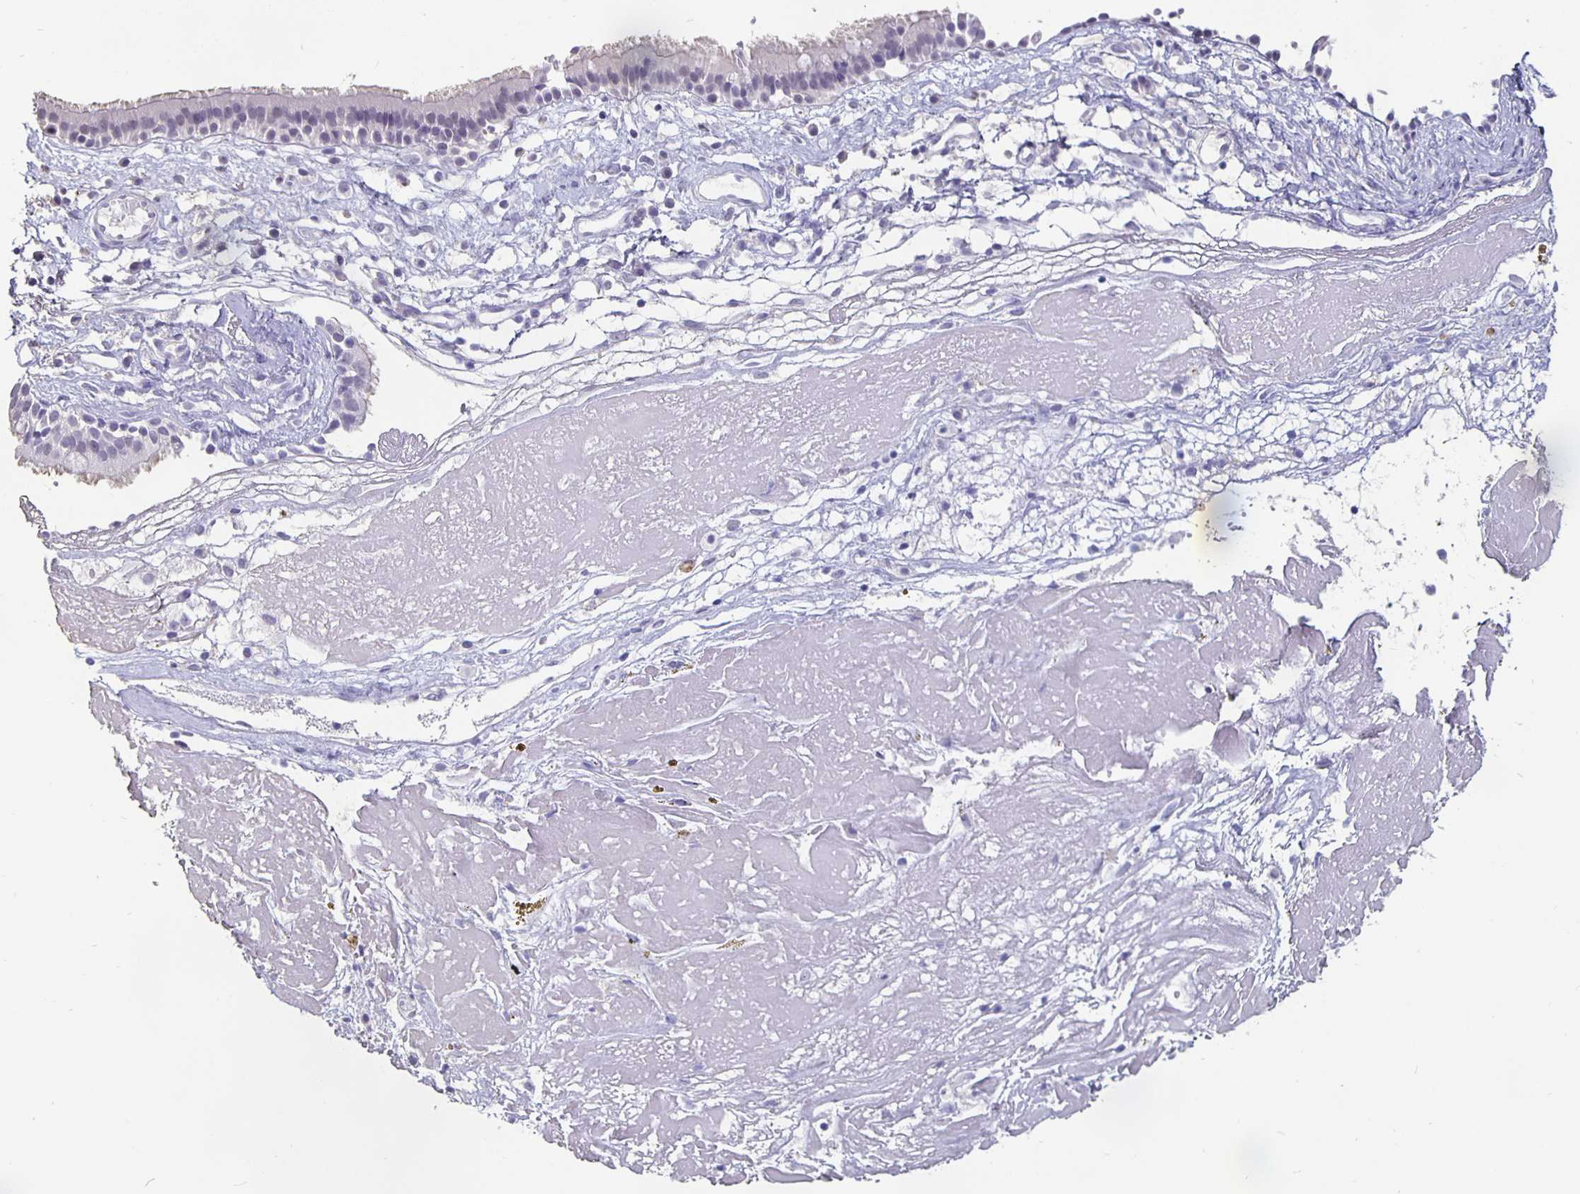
{"staining": {"intensity": "negative", "quantity": "none", "location": "none"}, "tissue": "nasopharynx", "cell_type": "Respiratory epithelial cells", "image_type": "normal", "snomed": [{"axis": "morphology", "description": "Normal tissue, NOS"}, {"axis": "topography", "description": "Nasopharynx"}], "caption": "Benign nasopharynx was stained to show a protein in brown. There is no significant positivity in respiratory epithelial cells. The staining was performed using DAB (3,3'-diaminobenzidine) to visualize the protein expression in brown, while the nuclei were stained in blue with hematoxylin (Magnification: 20x).", "gene": "GPX4", "patient": {"sex": "male", "age": 24}}